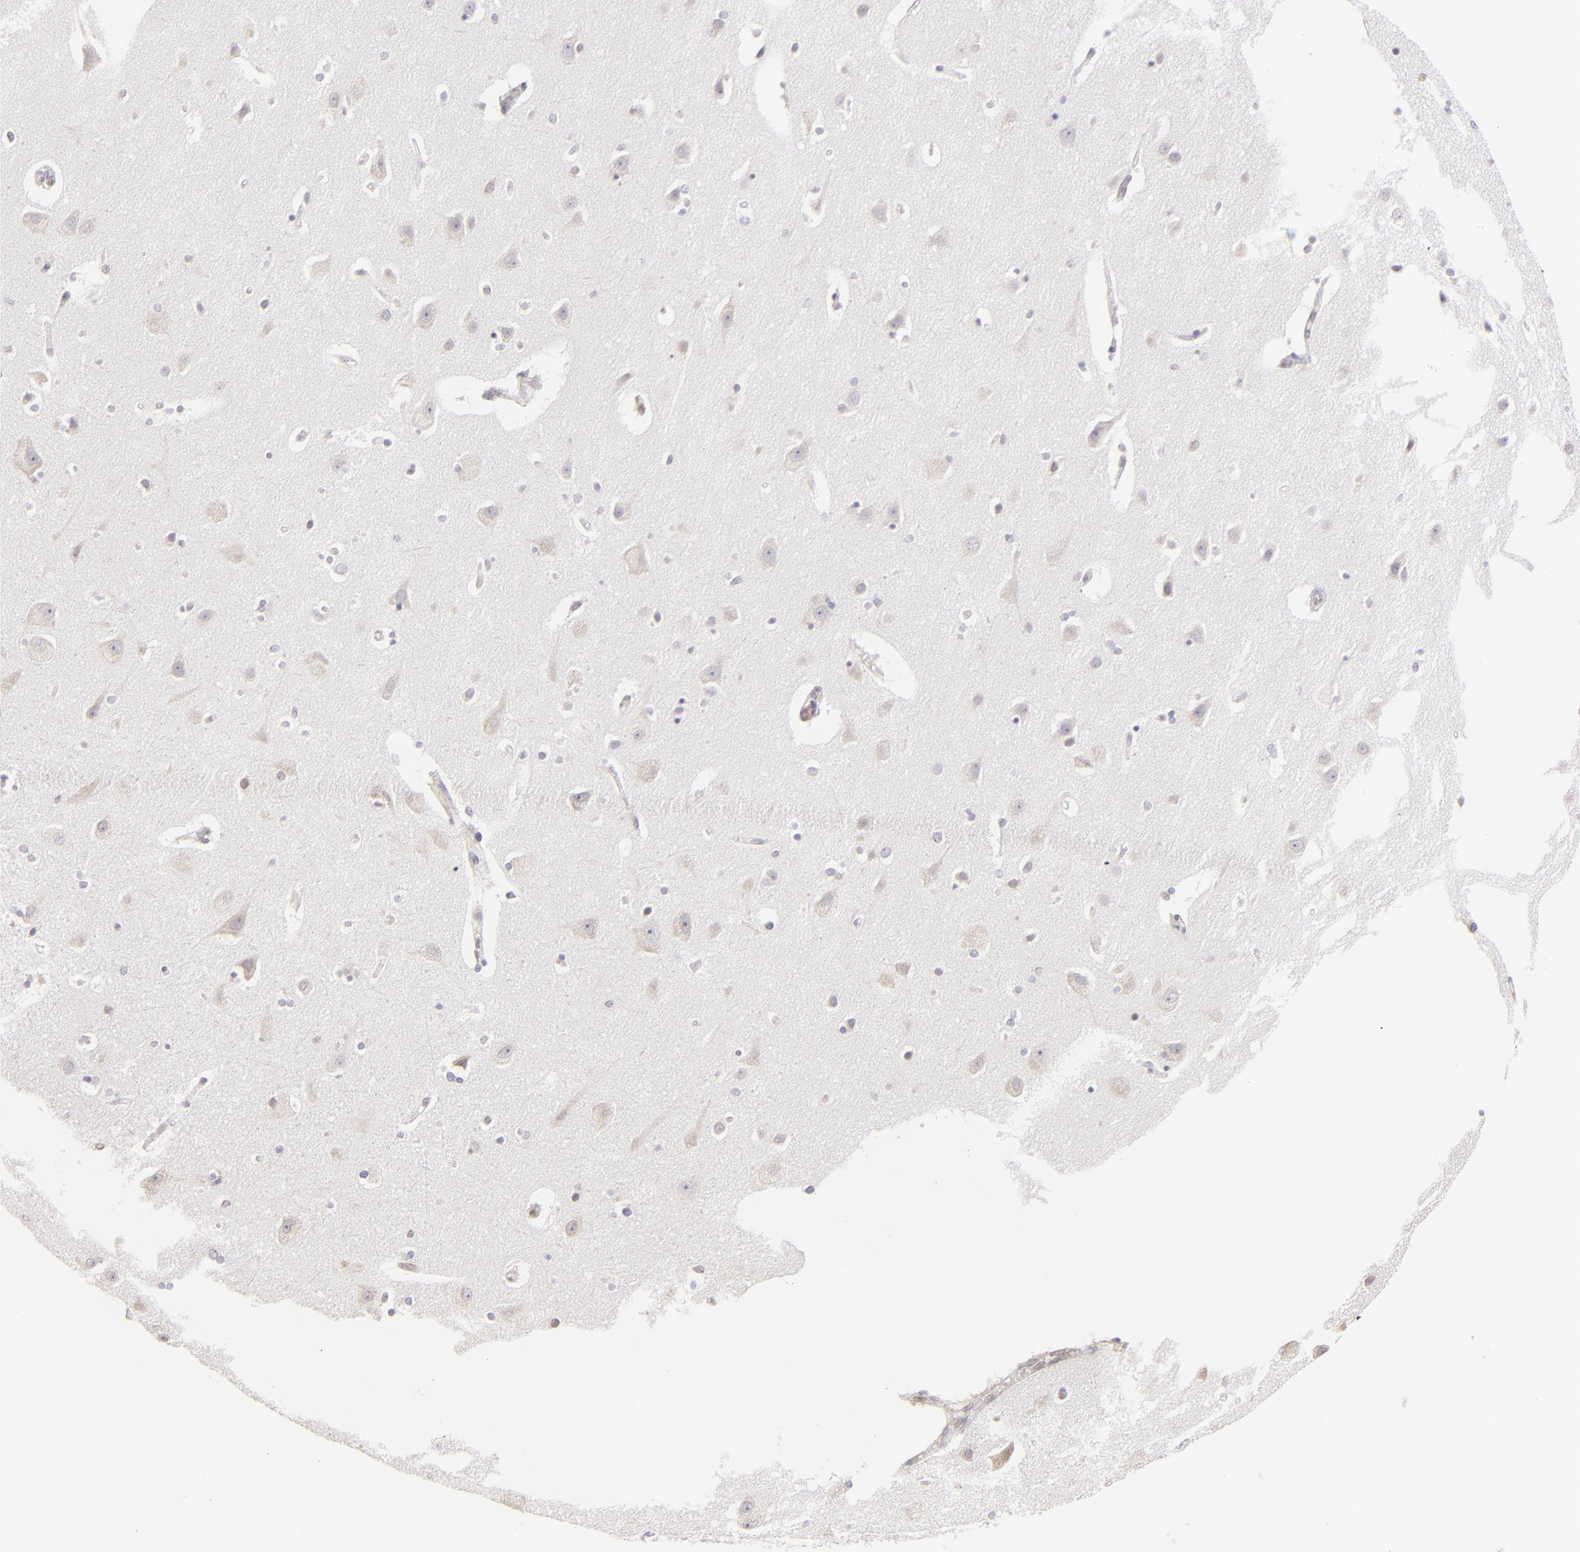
{"staining": {"intensity": "negative", "quantity": "none", "location": "none"}, "tissue": "caudate", "cell_type": "Glial cells", "image_type": "normal", "snomed": [{"axis": "morphology", "description": "Normal tissue, NOS"}, {"axis": "topography", "description": "Lateral ventricle wall"}], "caption": "High power microscopy micrograph of an immunohistochemistry histopathology image of normal caudate, revealing no significant staining in glial cells. (DAB IHC with hematoxylin counter stain).", "gene": "MAGEA1", "patient": {"sex": "female", "age": 54}}